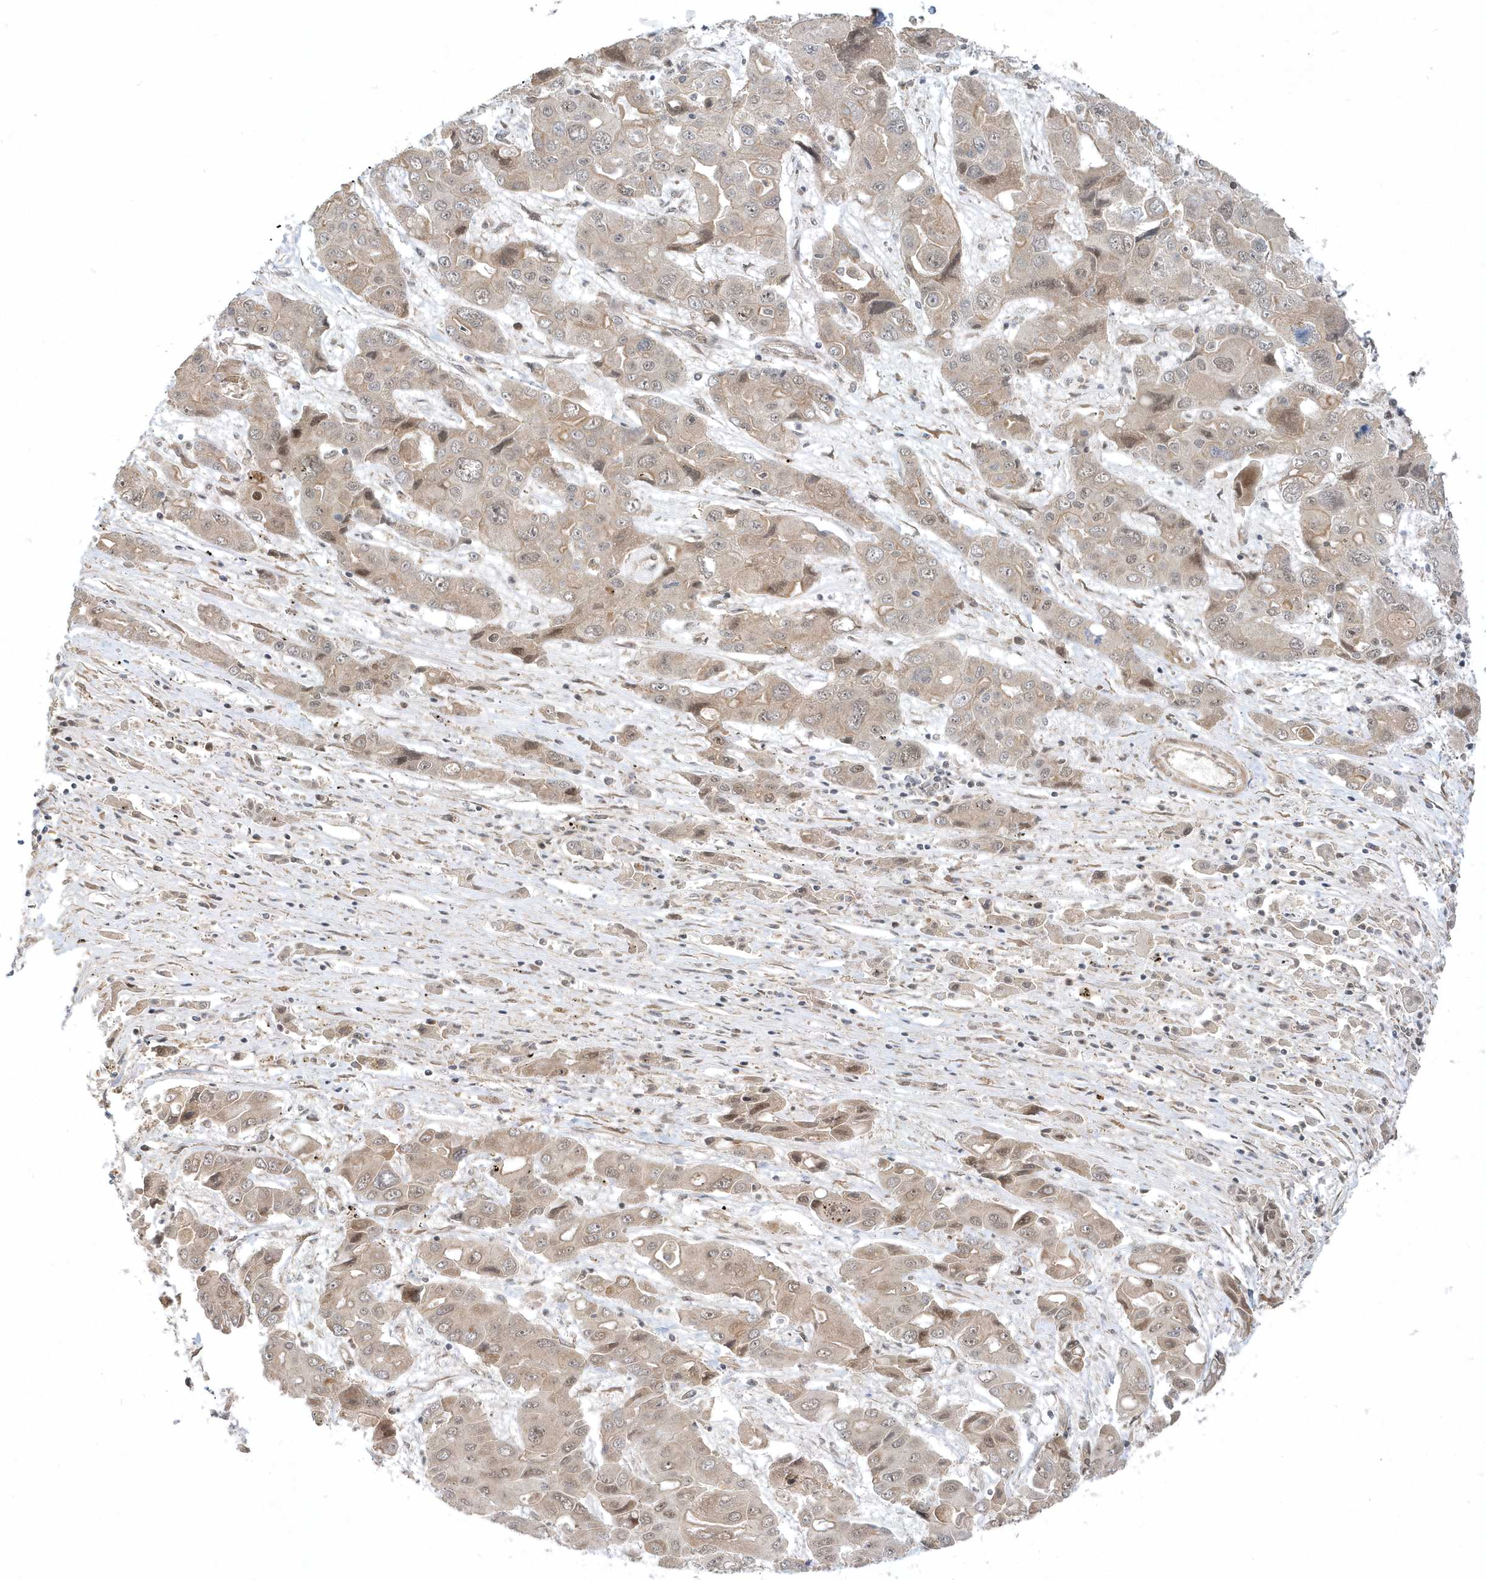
{"staining": {"intensity": "weak", "quantity": "25%-75%", "location": "cytoplasmic/membranous,nuclear"}, "tissue": "liver cancer", "cell_type": "Tumor cells", "image_type": "cancer", "snomed": [{"axis": "morphology", "description": "Cholangiocarcinoma"}, {"axis": "topography", "description": "Liver"}], "caption": "Human liver cancer stained for a protein (brown) exhibits weak cytoplasmic/membranous and nuclear positive positivity in about 25%-75% of tumor cells.", "gene": "MXI1", "patient": {"sex": "male", "age": 67}}